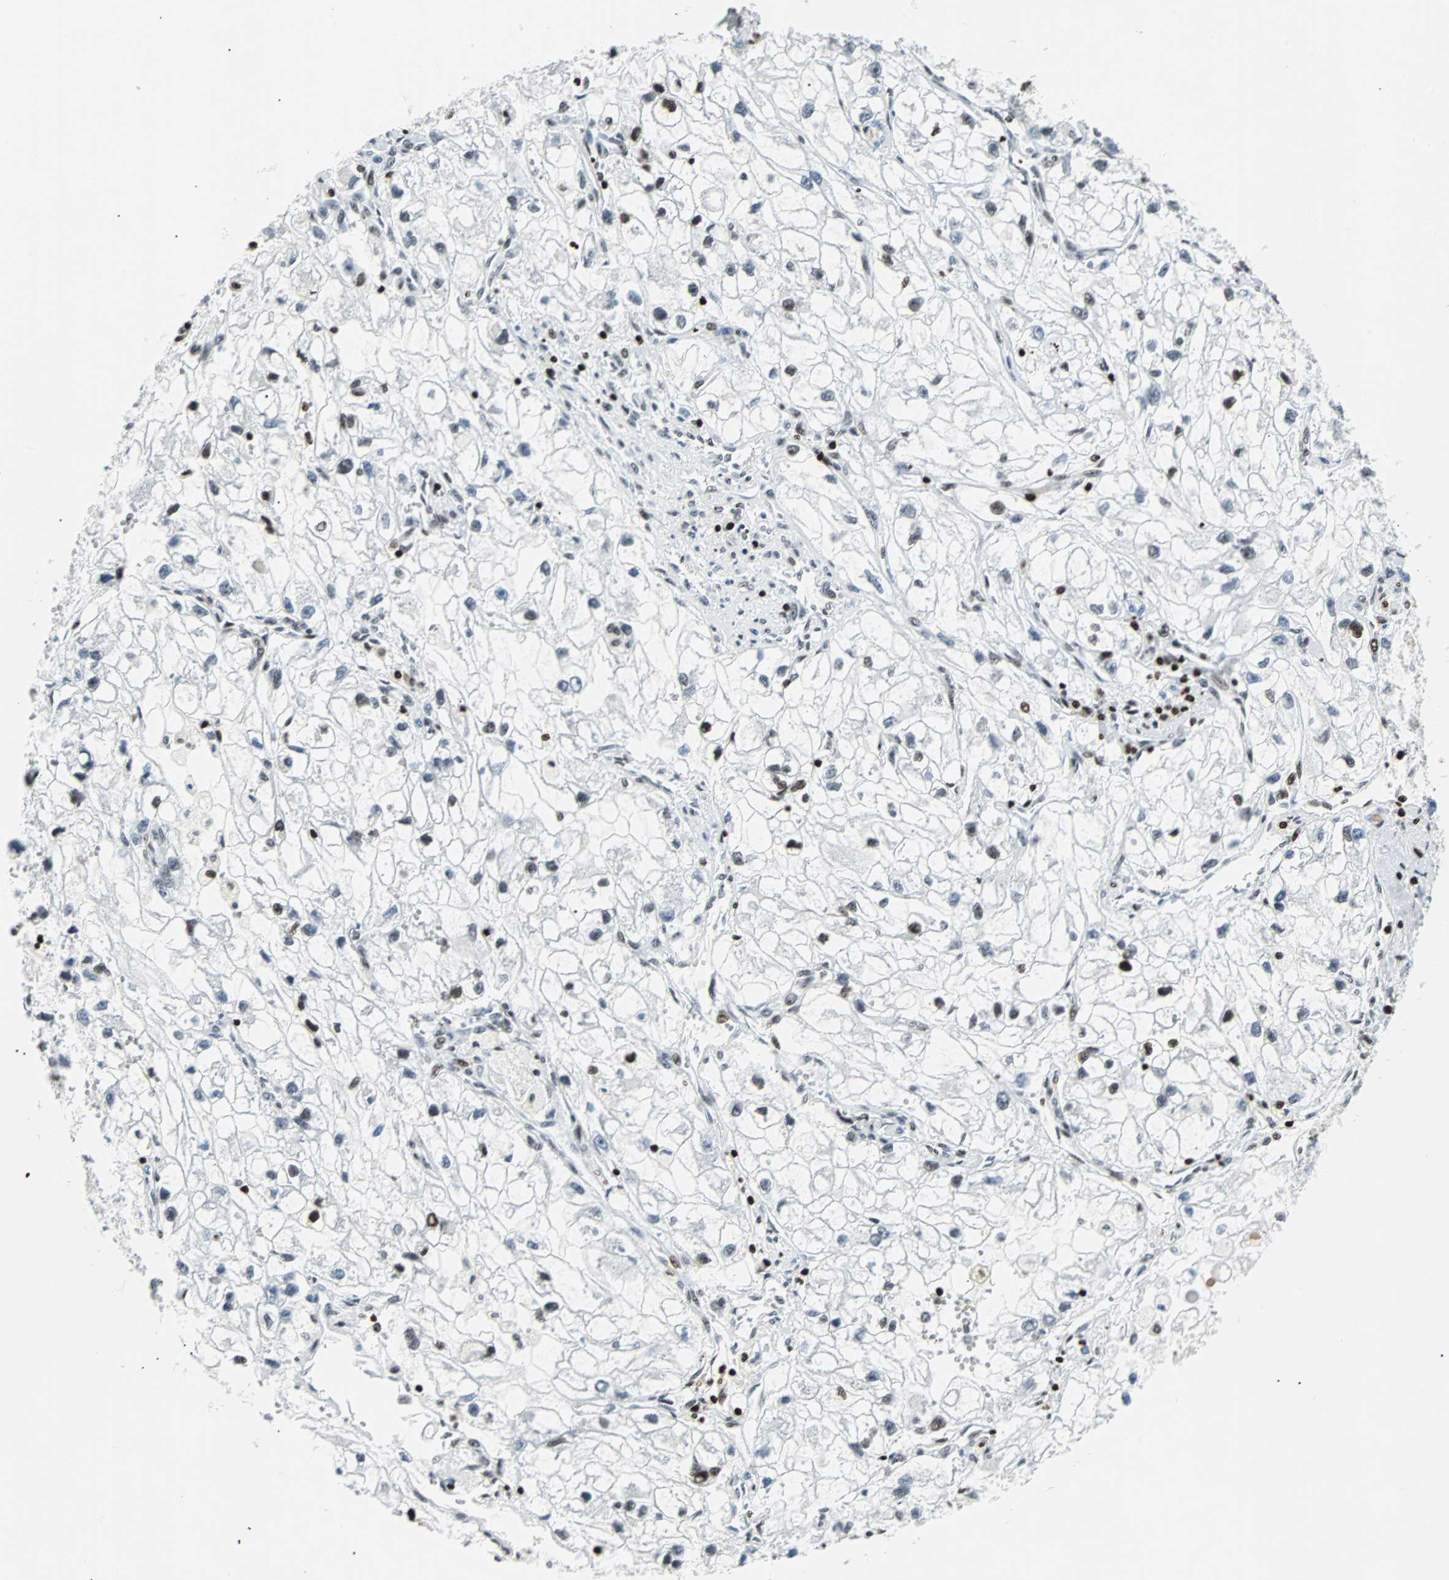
{"staining": {"intensity": "weak", "quantity": "<25%", "location": "nuclear"}, "tissue": "renal cancer", "cell_type": "Tumor cells", "image_type": "cancer", "snomed": [{"axis": "morphology", "description": "Adenocarcinoma, NOS"}, {"axis": "topography", "description": "Kidney"}], "caption": "Micrograph shows no protein positivity in tumor cells of renal adenocarcinoma tissue.", "gene": "ZNF131", "patient": {"sex": "female", "age": 70}}